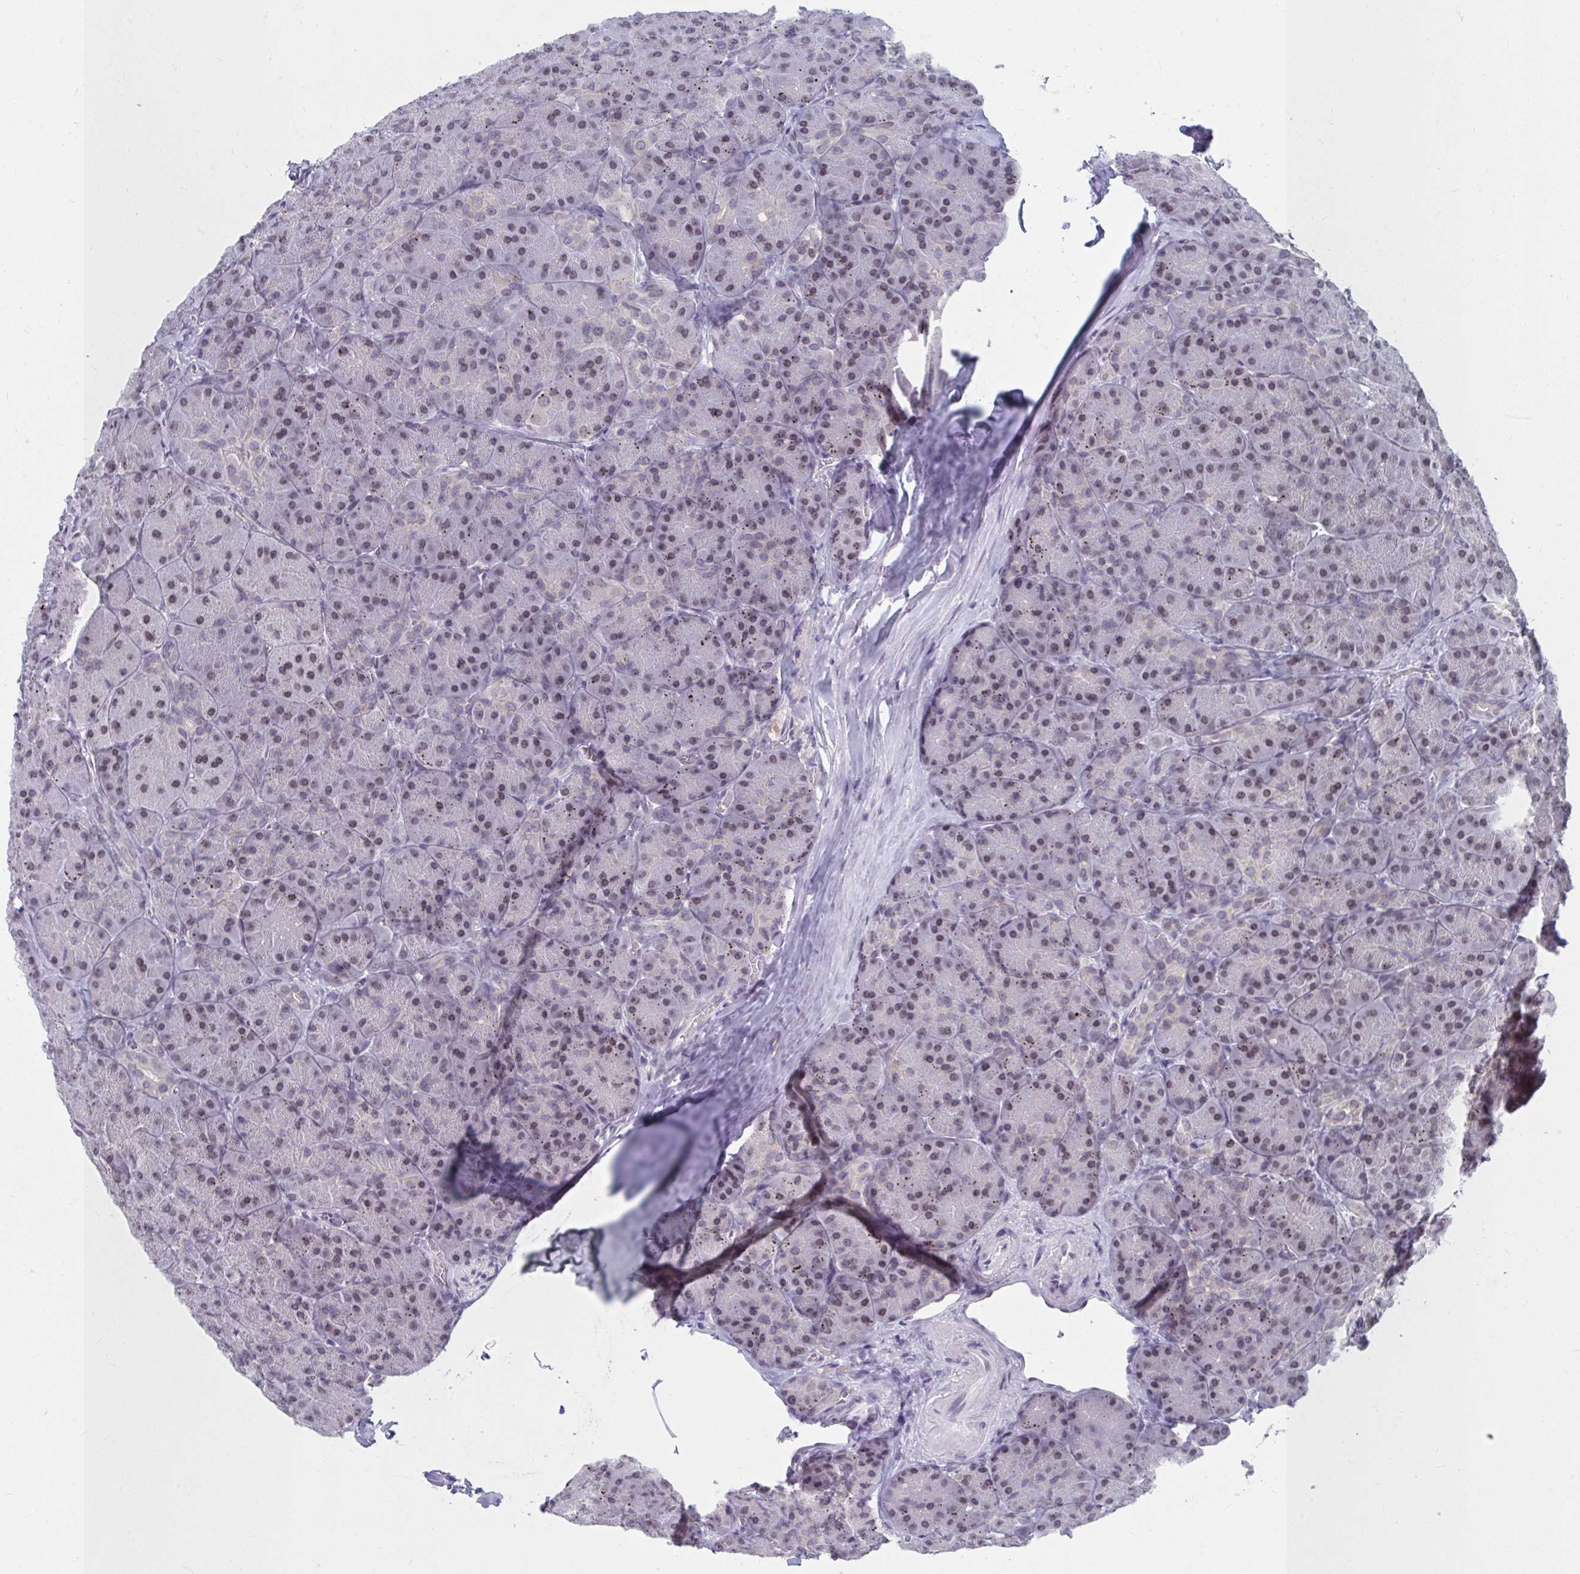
{"staining": {"intensity": "weak", "quantity": "25%-75%", "location": "nuclear"}, "tissue": "pancreas", "cell_type": "Exocrine glandular cells", "image_type": "normal", "snomed": [{"axis": "morphology", "description": "Normal tissue, NOS"}, {"axis": "topography", "description": "Pancreas"}], "caption": "Immunohistochemistry (IHC) (DAB (3,3'-diaminobenzidine)) staining of normal human pancreas displays weak nuclear protein positivity in about 25%-75% of exocrine glandular cells. (DAB (3,3'-diaminobenzidine) IHC, brown staining for protein, blue staining for nuclei).", "gene": "NUP133", "patient": {"sex": "male", "age": 57}}